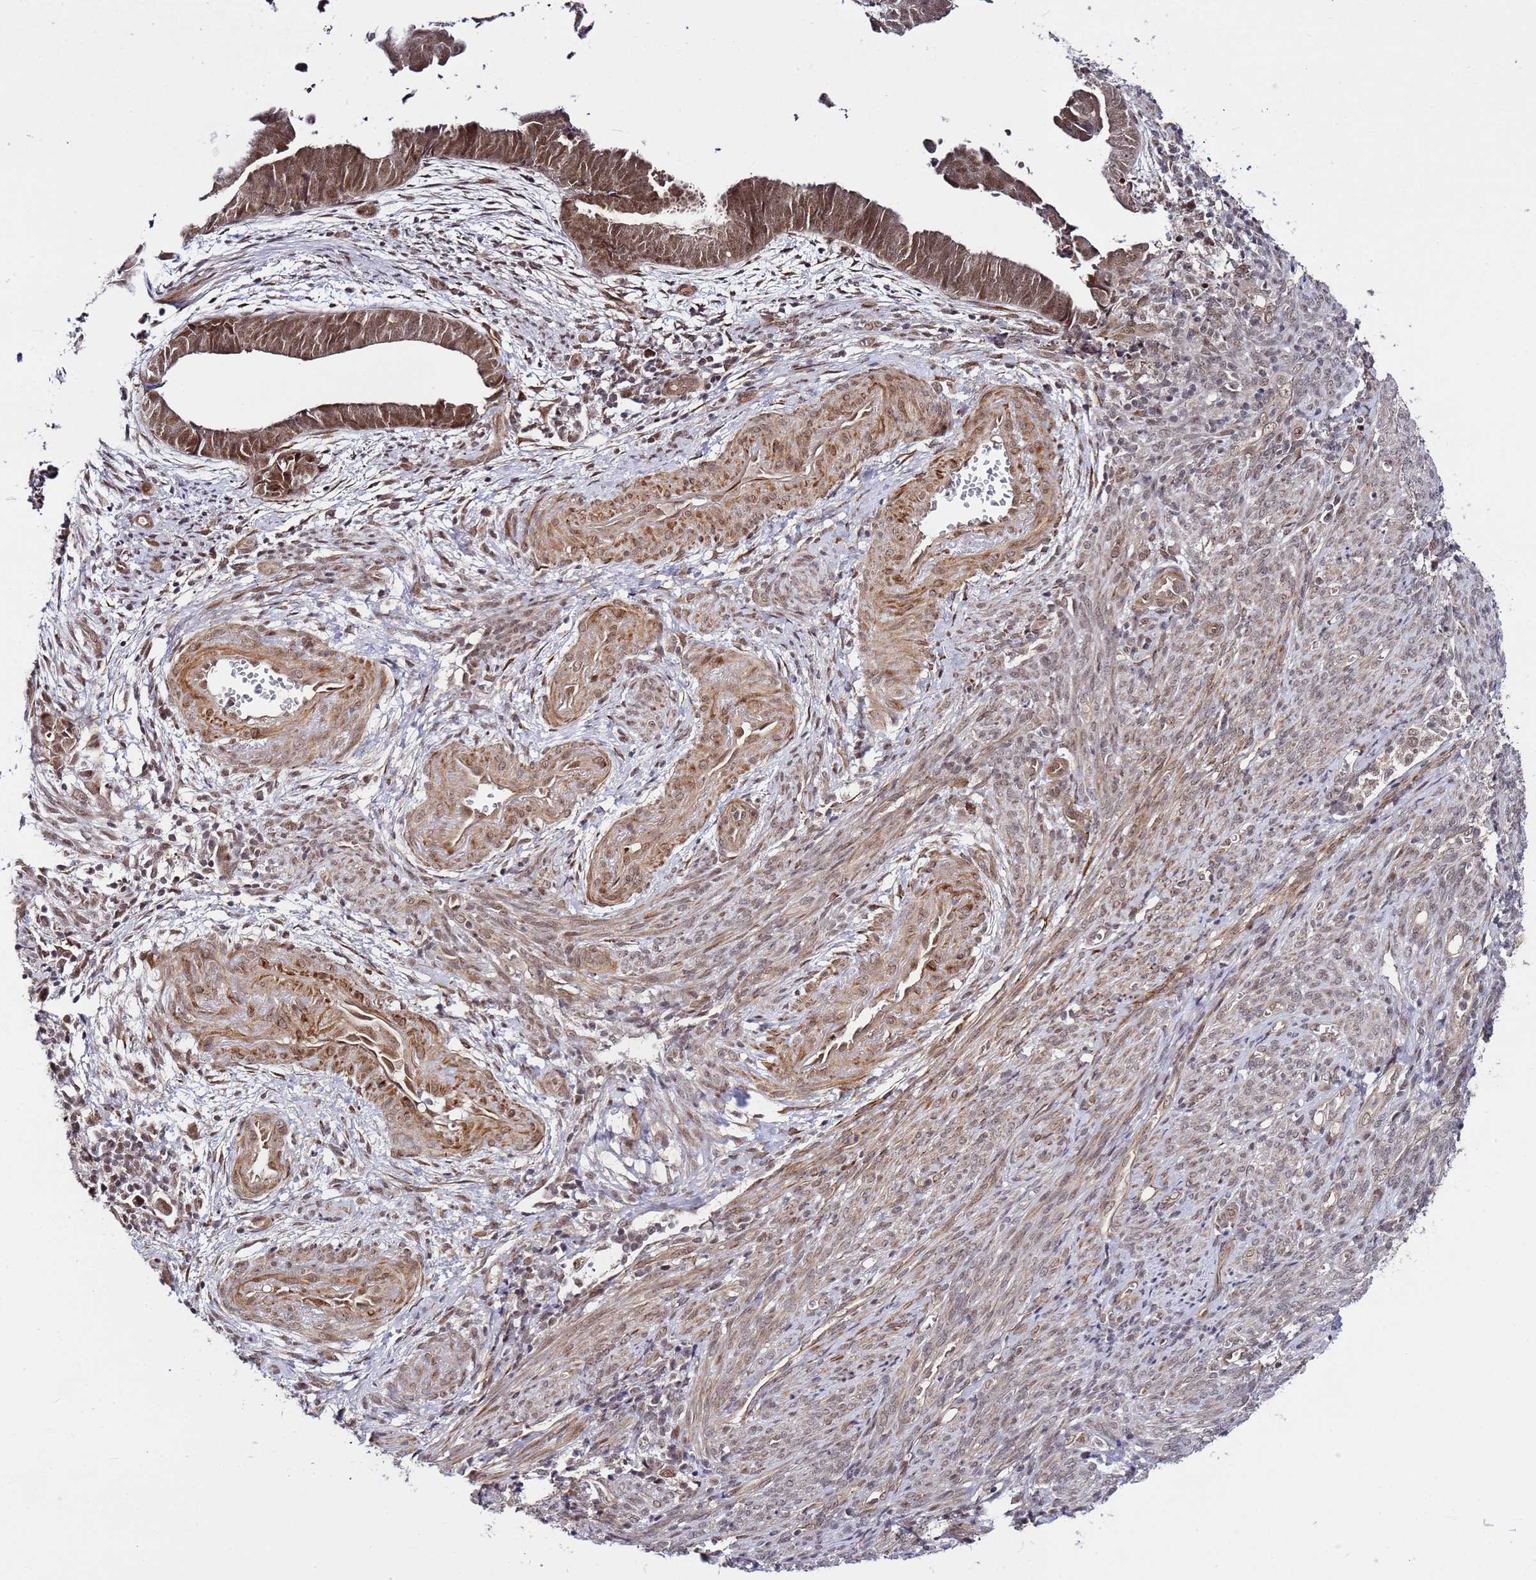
{"staining": {"intensity": "moderate", "quantity": ">75%", "location": "cytoplasmic/membranous,nuclear"}, "tissue": "endometrial cancer", "cell_type": "Tumor cells", "image_type": "cancer", "snomed": [{"axis": "morphology", "description": "Adenocarcinoma, NOS"}, {"axis": "topography", "description": "Endometrium"}], "caption": "Brown immunohistochemical staining in endometrial cancer displays moderate cytoplasmic/membranous and nuclear positivity in about >75% of tumor cells. (Brightfield microscopy of DAB IHC at high magnification).", "gene": "POLR2D", "patient": {"sex": "female", "age": 75}}